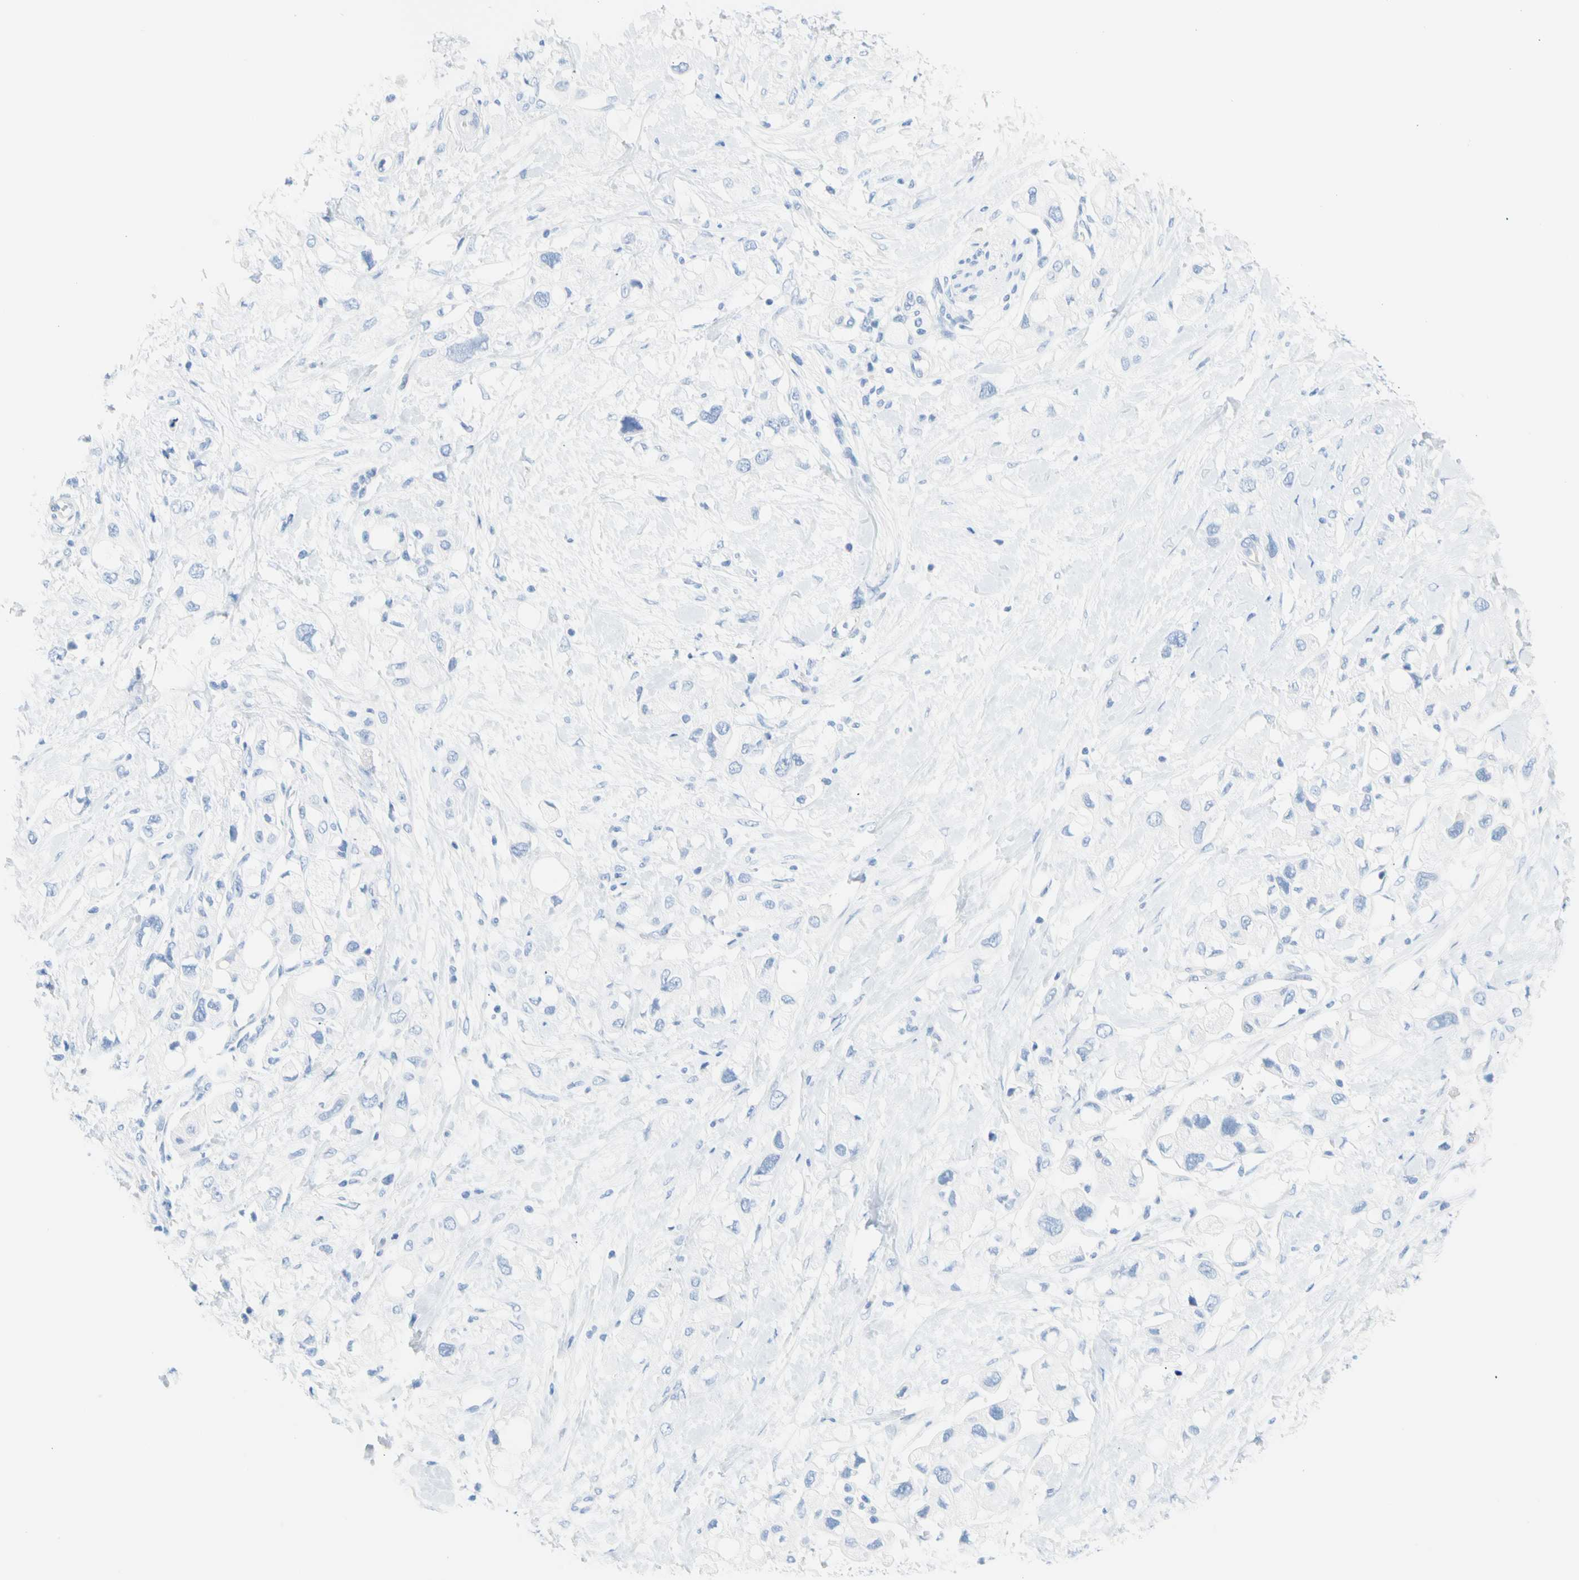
{"staining": {"intensity": "negative", "quantity": "none", "location": "none"}, "tissue": "pancreatic cancer", "cell_type": "Tumor cells", "image_type": "cancer", "snomed": [{"axis": "morphology", "description": "Adenocarcinoma, NOS"}, {"axis": "topography", "description": "Pancreas"}], "caption": "A high-resolution micrograph shows IHC staining of pancreatic cancer (adenocarcinoma), which exhibits no significant staining in tumor cells.", "gene": "CEL", "patient": {"sex": "female", "age": 56}}